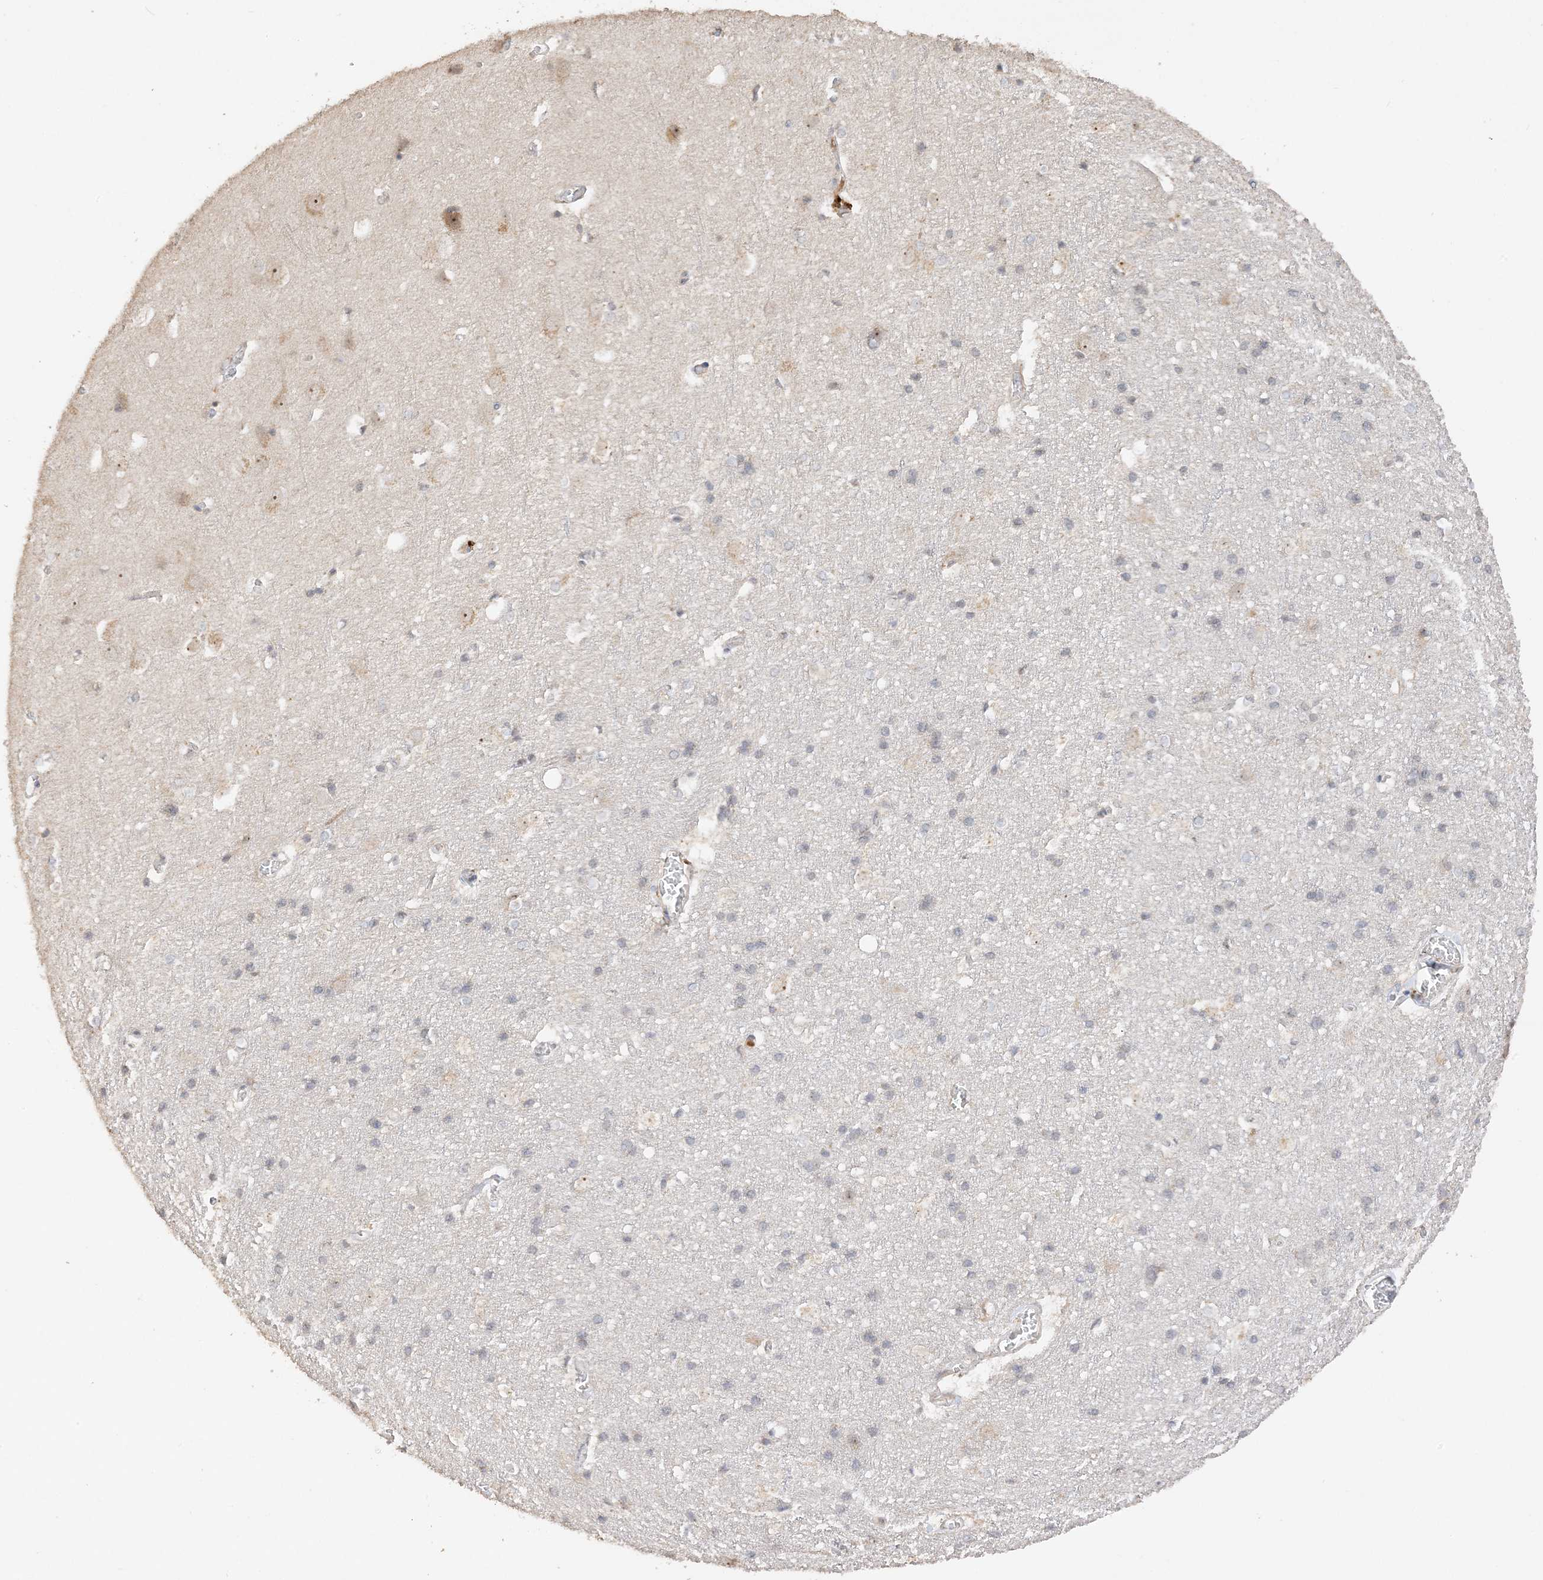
{"staining": {"intensity": "negative", "quantity": "none", "location": "none"}, "tissue": "cerebral cortex", "cell_type": "Endothelial cells", "image_type": "normal", "snomed": [{"axis": "morphology", "description": "Normal tissue, NOS"}, {"axis": "topography", "description": "Cerebral cortex"}], "caption": "Immunohistochemistry (IHC) micrograph of unremarkable human cerebral cortex stained for a protein (brown), which demonstrates no expression in endothelial cells.", "gene": "DDX18", "patient": {"sex": "male", "age": 54}}